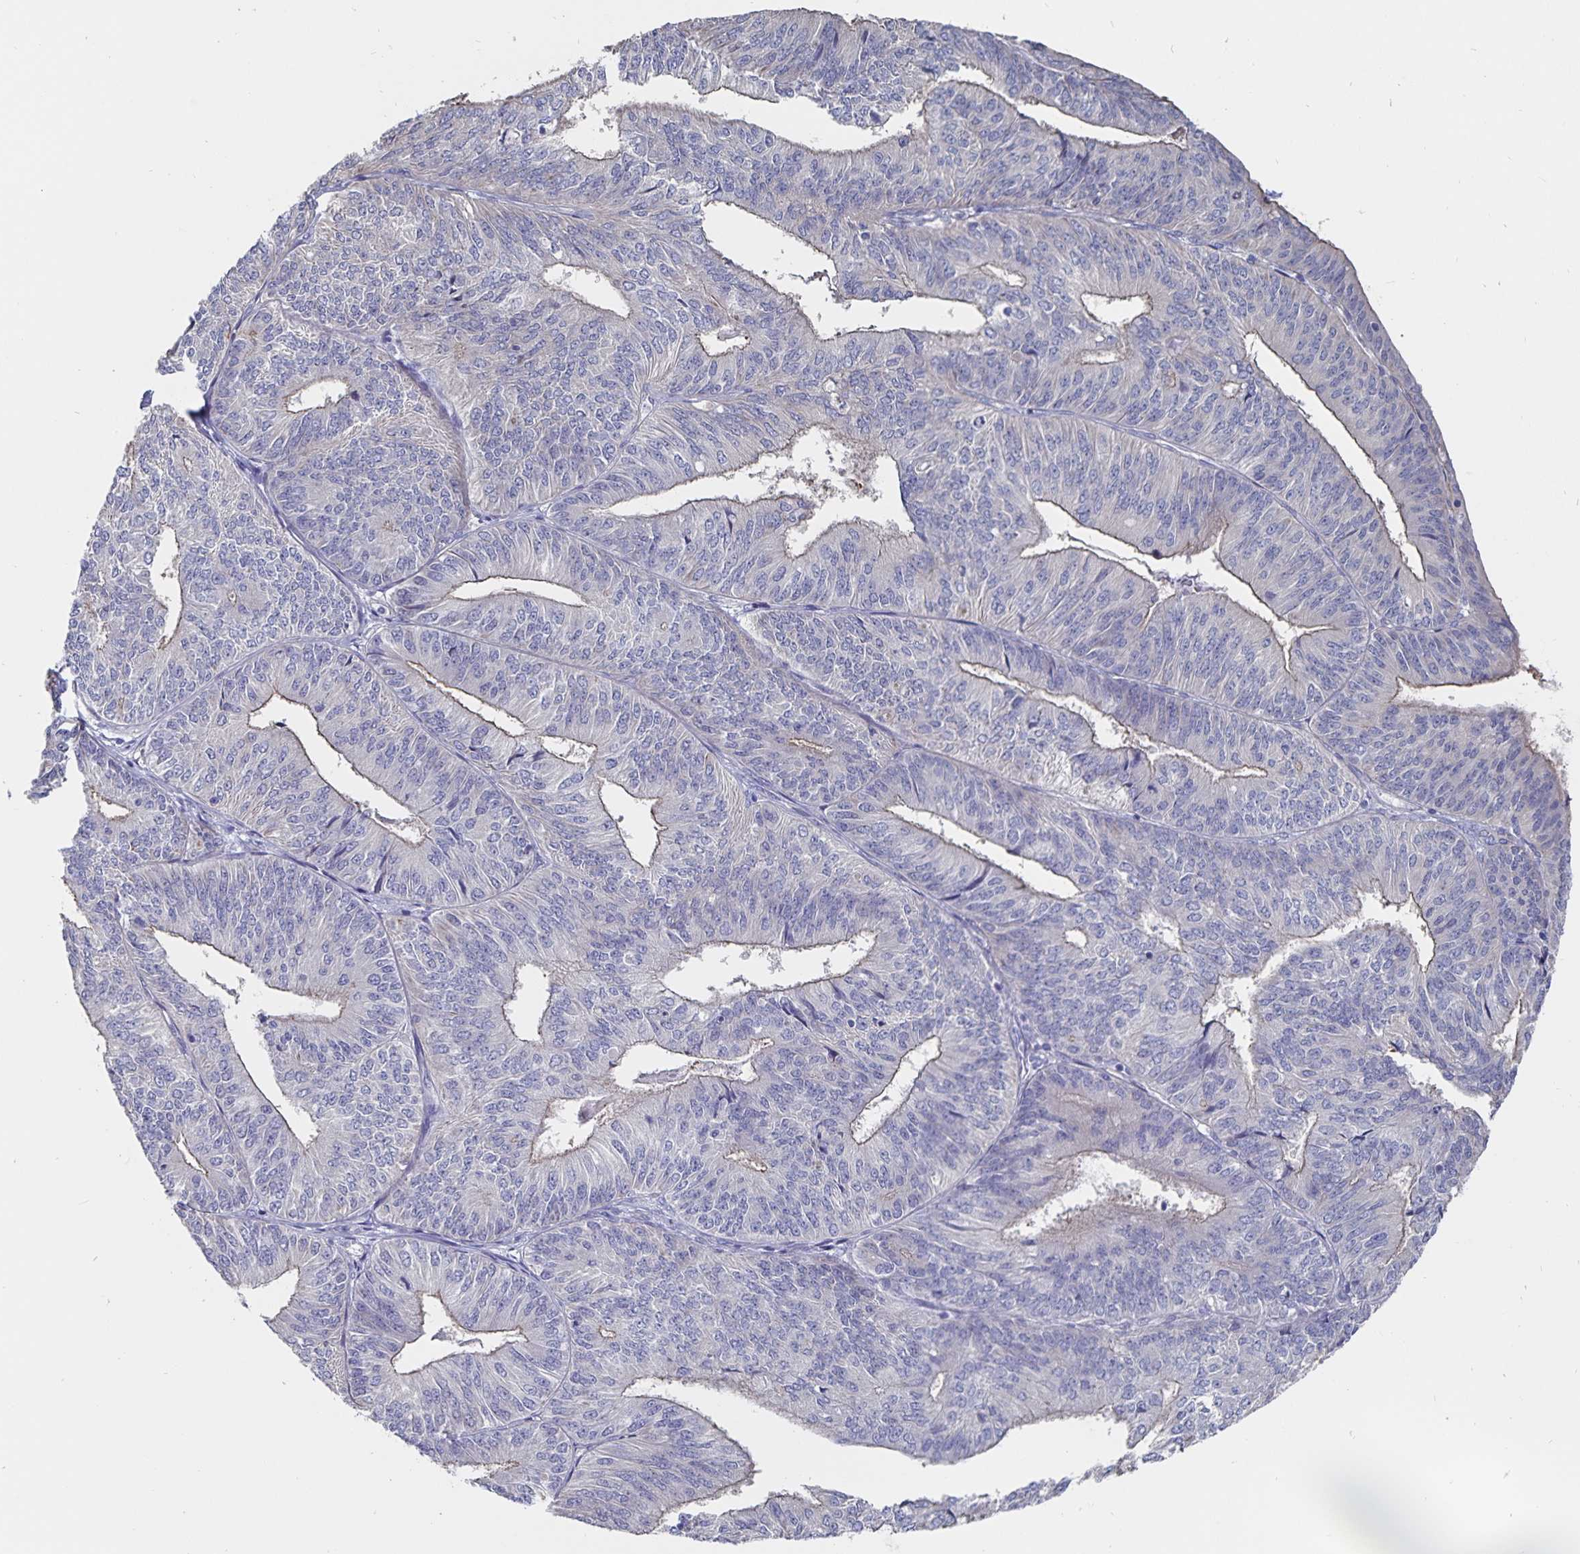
{"staining": {"intensity": "negative", "quantity": "none", "location": "none"}, "tissue": "endometrial cancer", "cell_type": "Tumor cells", "image_type": "cancer", "snomed": [{"axis": "morphology", "description": "Adenocarcinoma, NOS"}, {"axis": "topography", "description": "Endometrium"}], "caption": "IHC histopathology image of human endometrial adenocarcinoma stained for a protein (brown), which reveals no staining in tumor cells.", "gene": "SSTR1", "patient": {"sex": "female", "age": 58}}